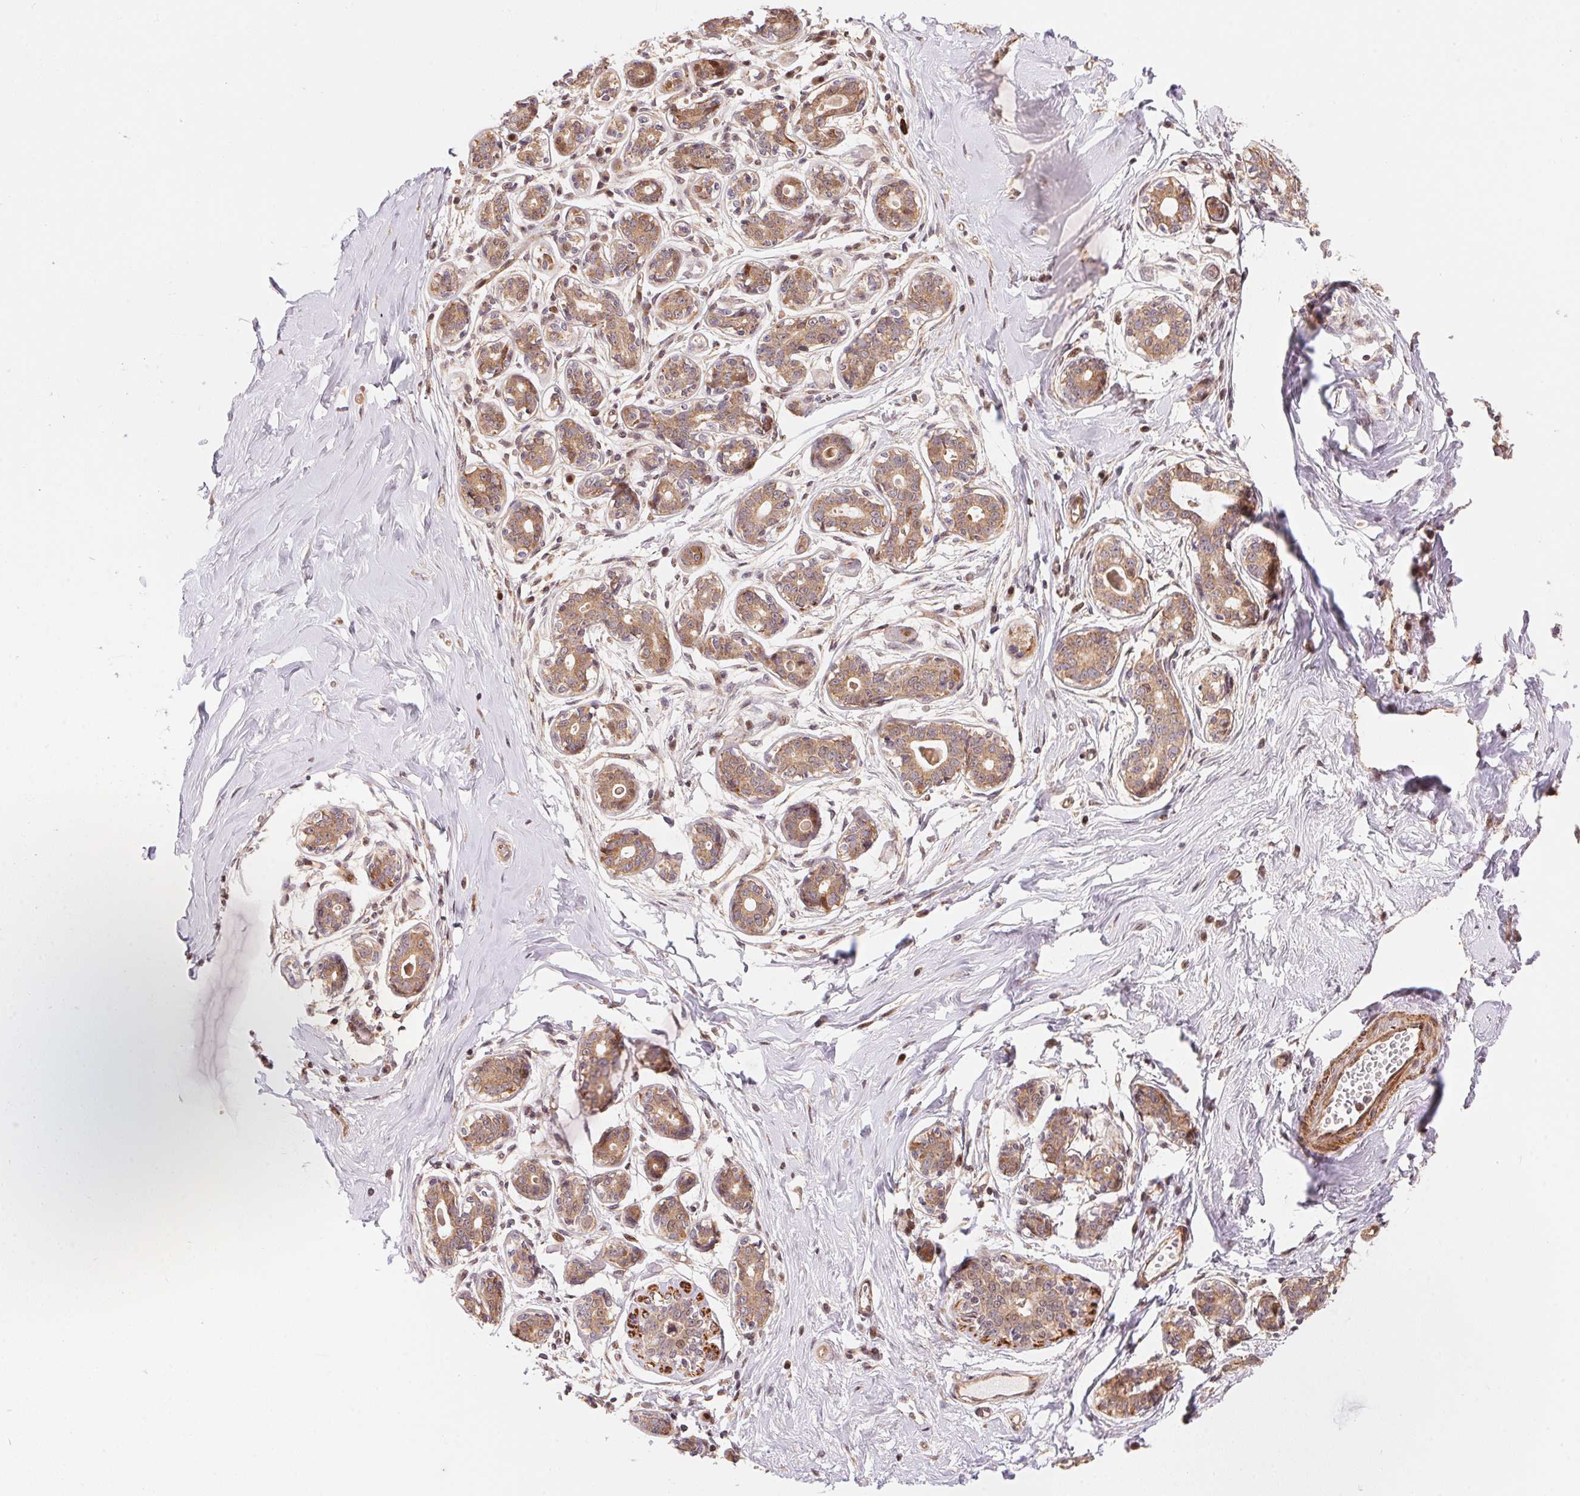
{"staining": {"intensity": "moderate", "quantity": "25%-75%", "location": "cytoplasmic/membranous"}, "tissue": "breast", "cell_type": "Adipocytes", "image_type": "normal", "snomed": [{"axis": "morphology", "description": "Normal tissue, NOS"}, {"axis": "topography", "description": "Skin"}, {"axis": "topography", "description": "Breast"}], "caption": "IHC image of normal breast stained for a protein (brown), which displays medium levels of moderate cytoplasmic/membranous expression in about 25%-75% of adipocytes.", "gene": "TNIP2", "patient": {"sex": "female", "age": 43}}